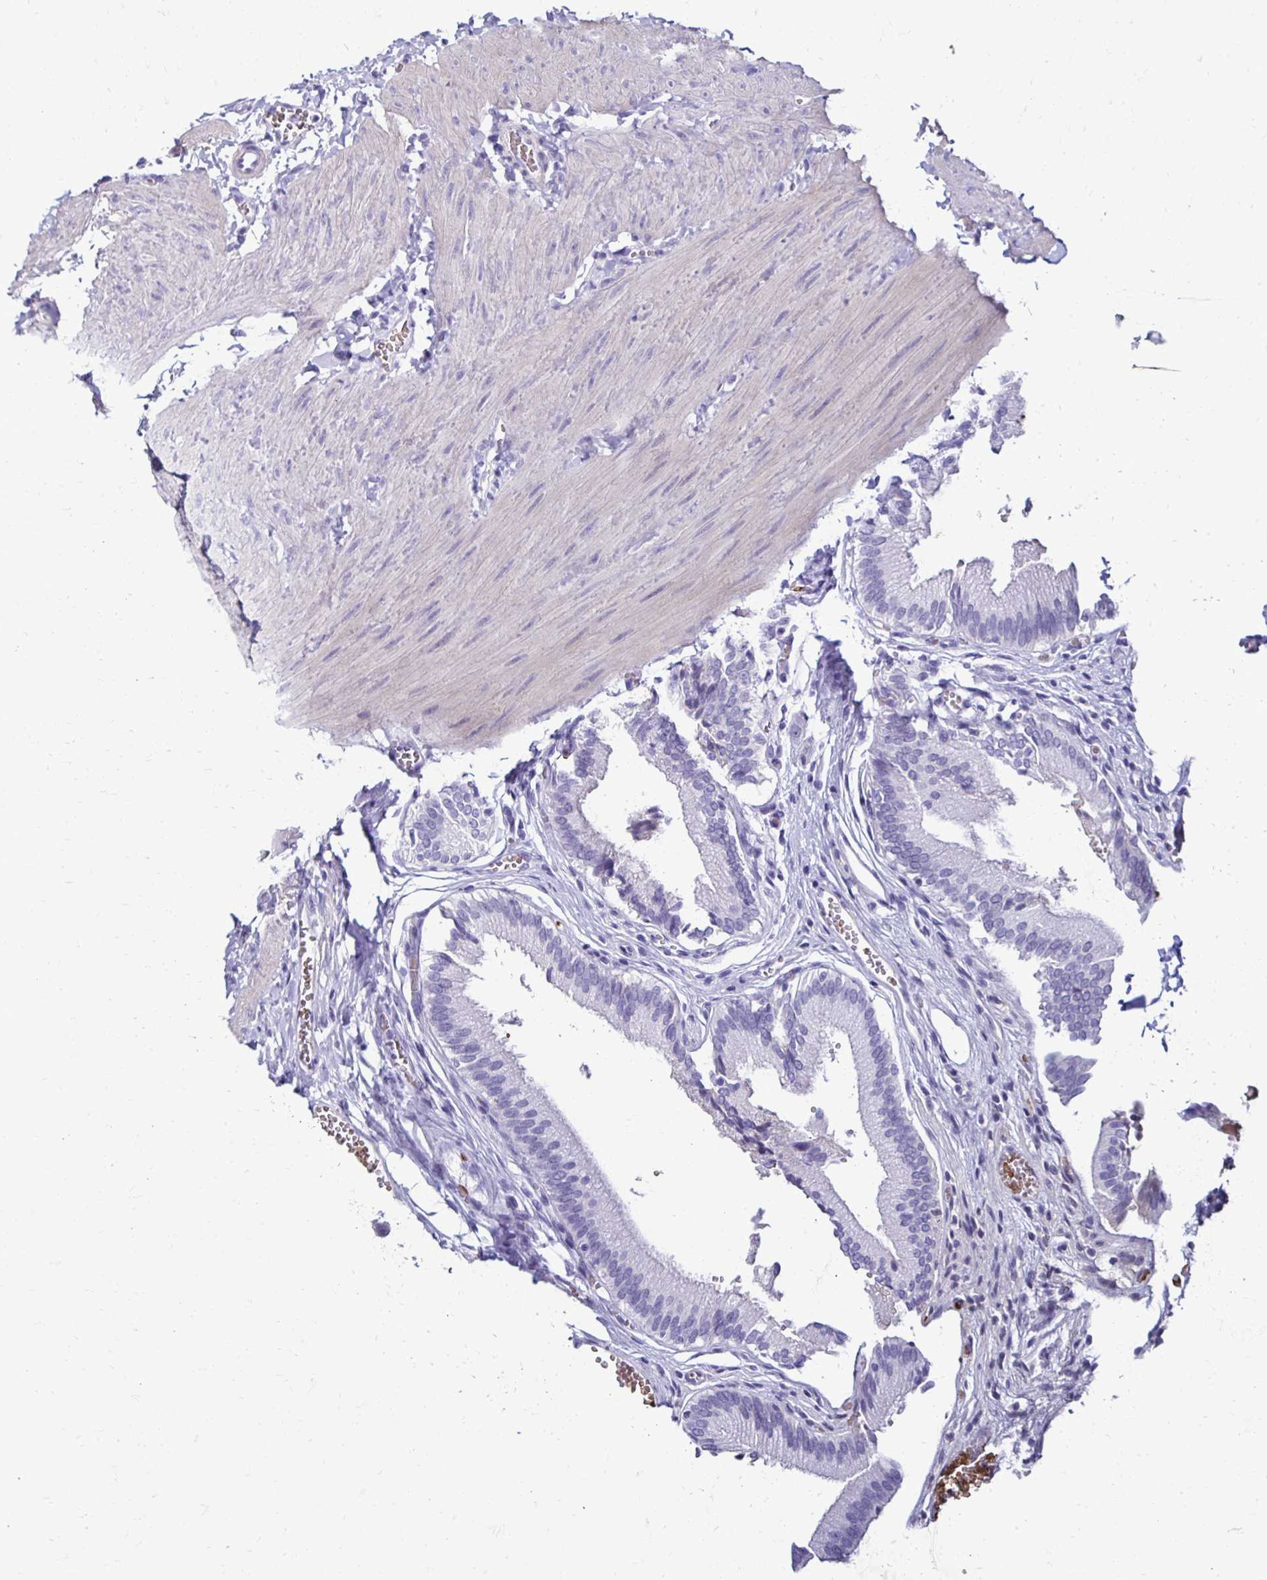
{"staining": {"intensity": "negative", "quantity": "none", "location": "none"}, "tissue": "gallbladder", "cell_type": "Glandular cells", "image_type": "normal", "snomed": [{"axis": "morphology", "description": "Normal tissue, NOS"}, {"axis": "topography", "description": "Gallbladder"}, {"axis": "topography", "description": "Peripheral nerve tissue"}], "caption": "This is an IHC histopathology image of normal human gallbladder. There is no expression in glandular cells.", "gene": "RHBDL3", "patient": {"sex": "male", "age": 17}}